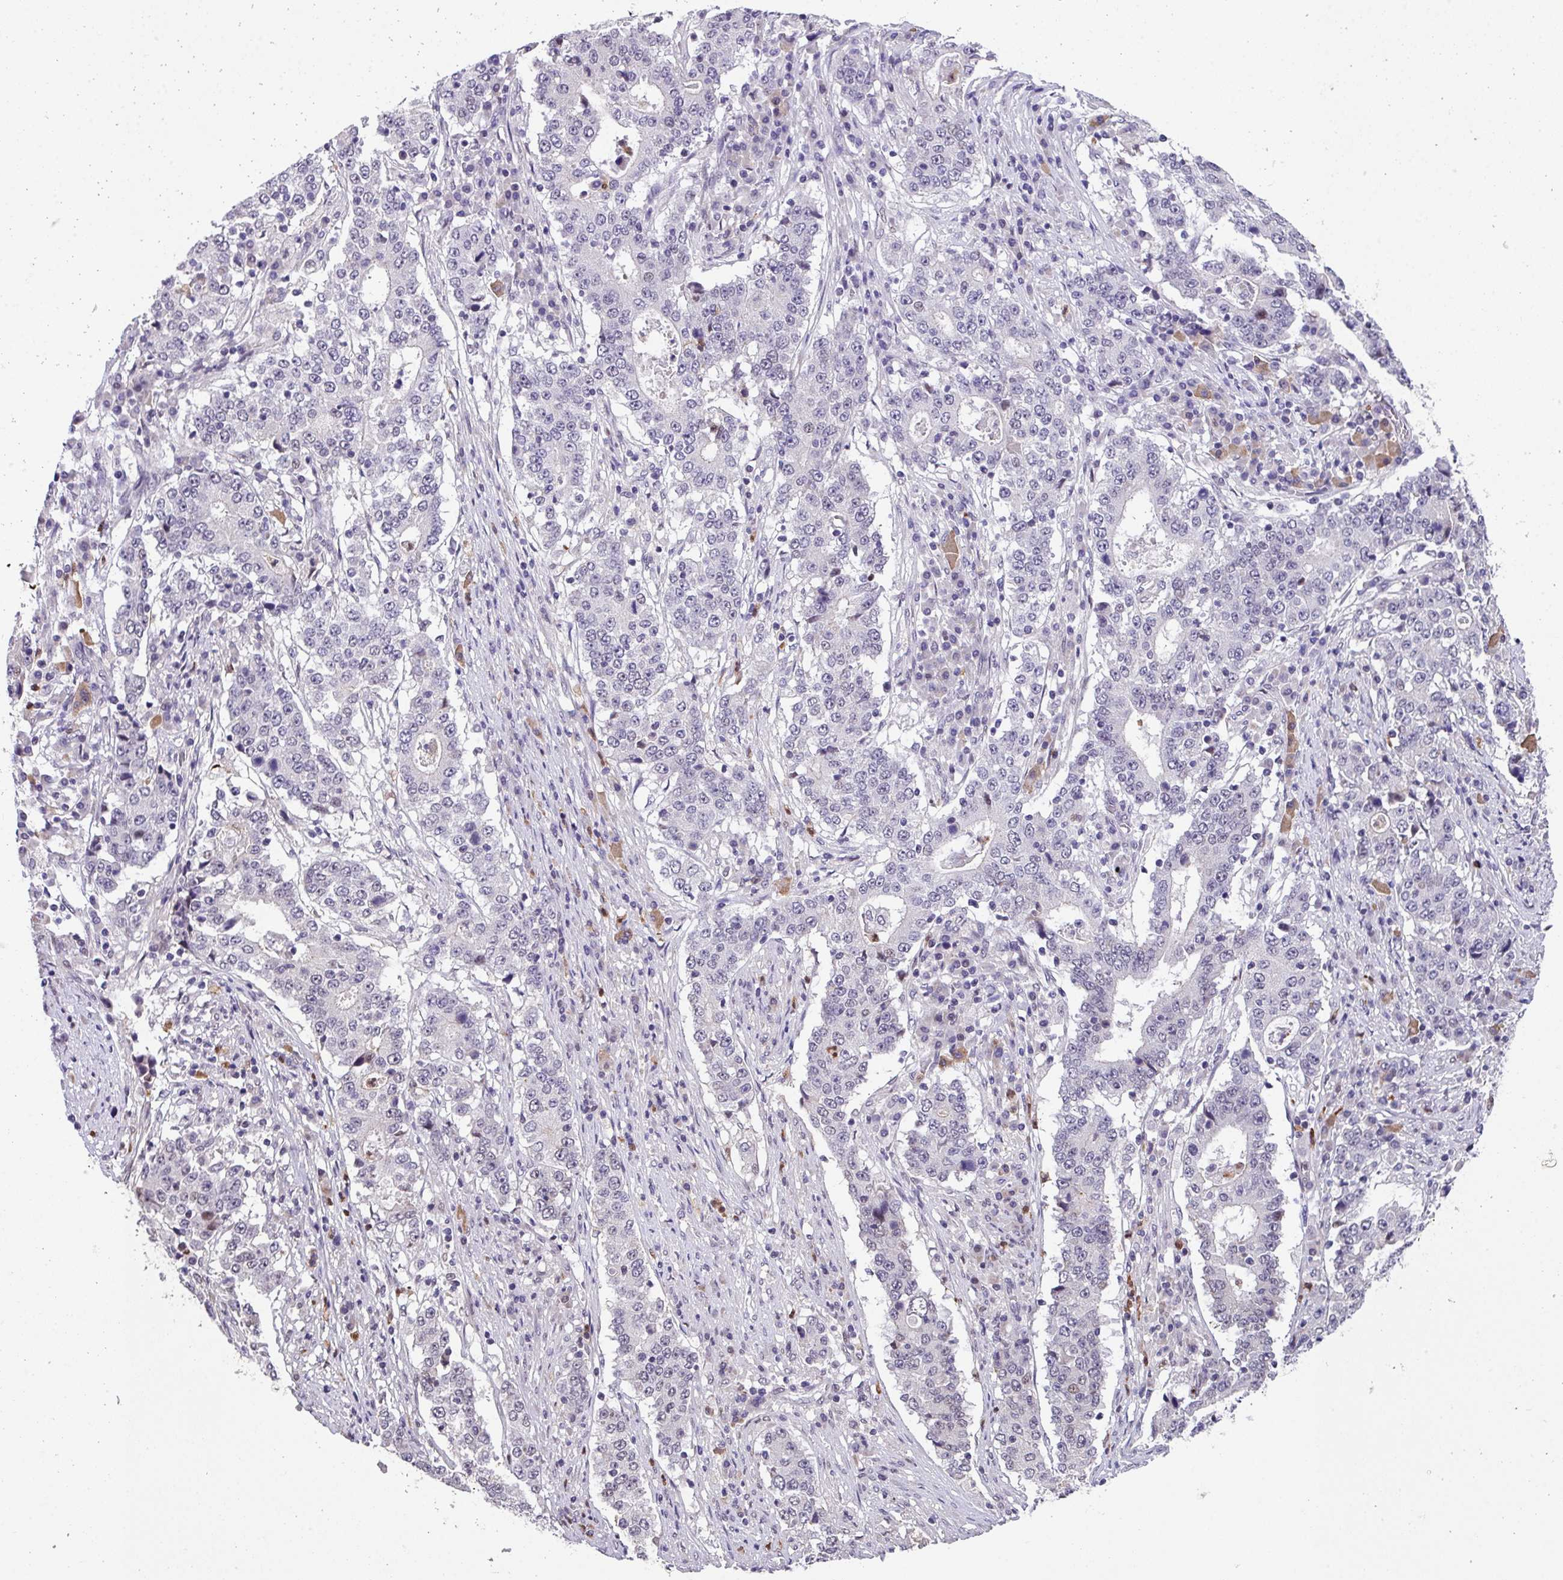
{"staining": {"intensity": "negative", "quantity": "none", "location": "none"}, "tissue": "stomach cancer", "cell_type": "Tumor cells", "image_type": "cancer", "snomed": [{"axis": "morphology", "description": "Adenocarcinoma, NOS"}, {"axis": "topography", "description": "Stomach"}], "caption": "A high-resolution histopathology image shows immunohistochemistry staining of stomach cancer, which shows no significant staining in tumor cells.", "gene": "ZFP3", "patient": {"sex": "male", "age": 59}}